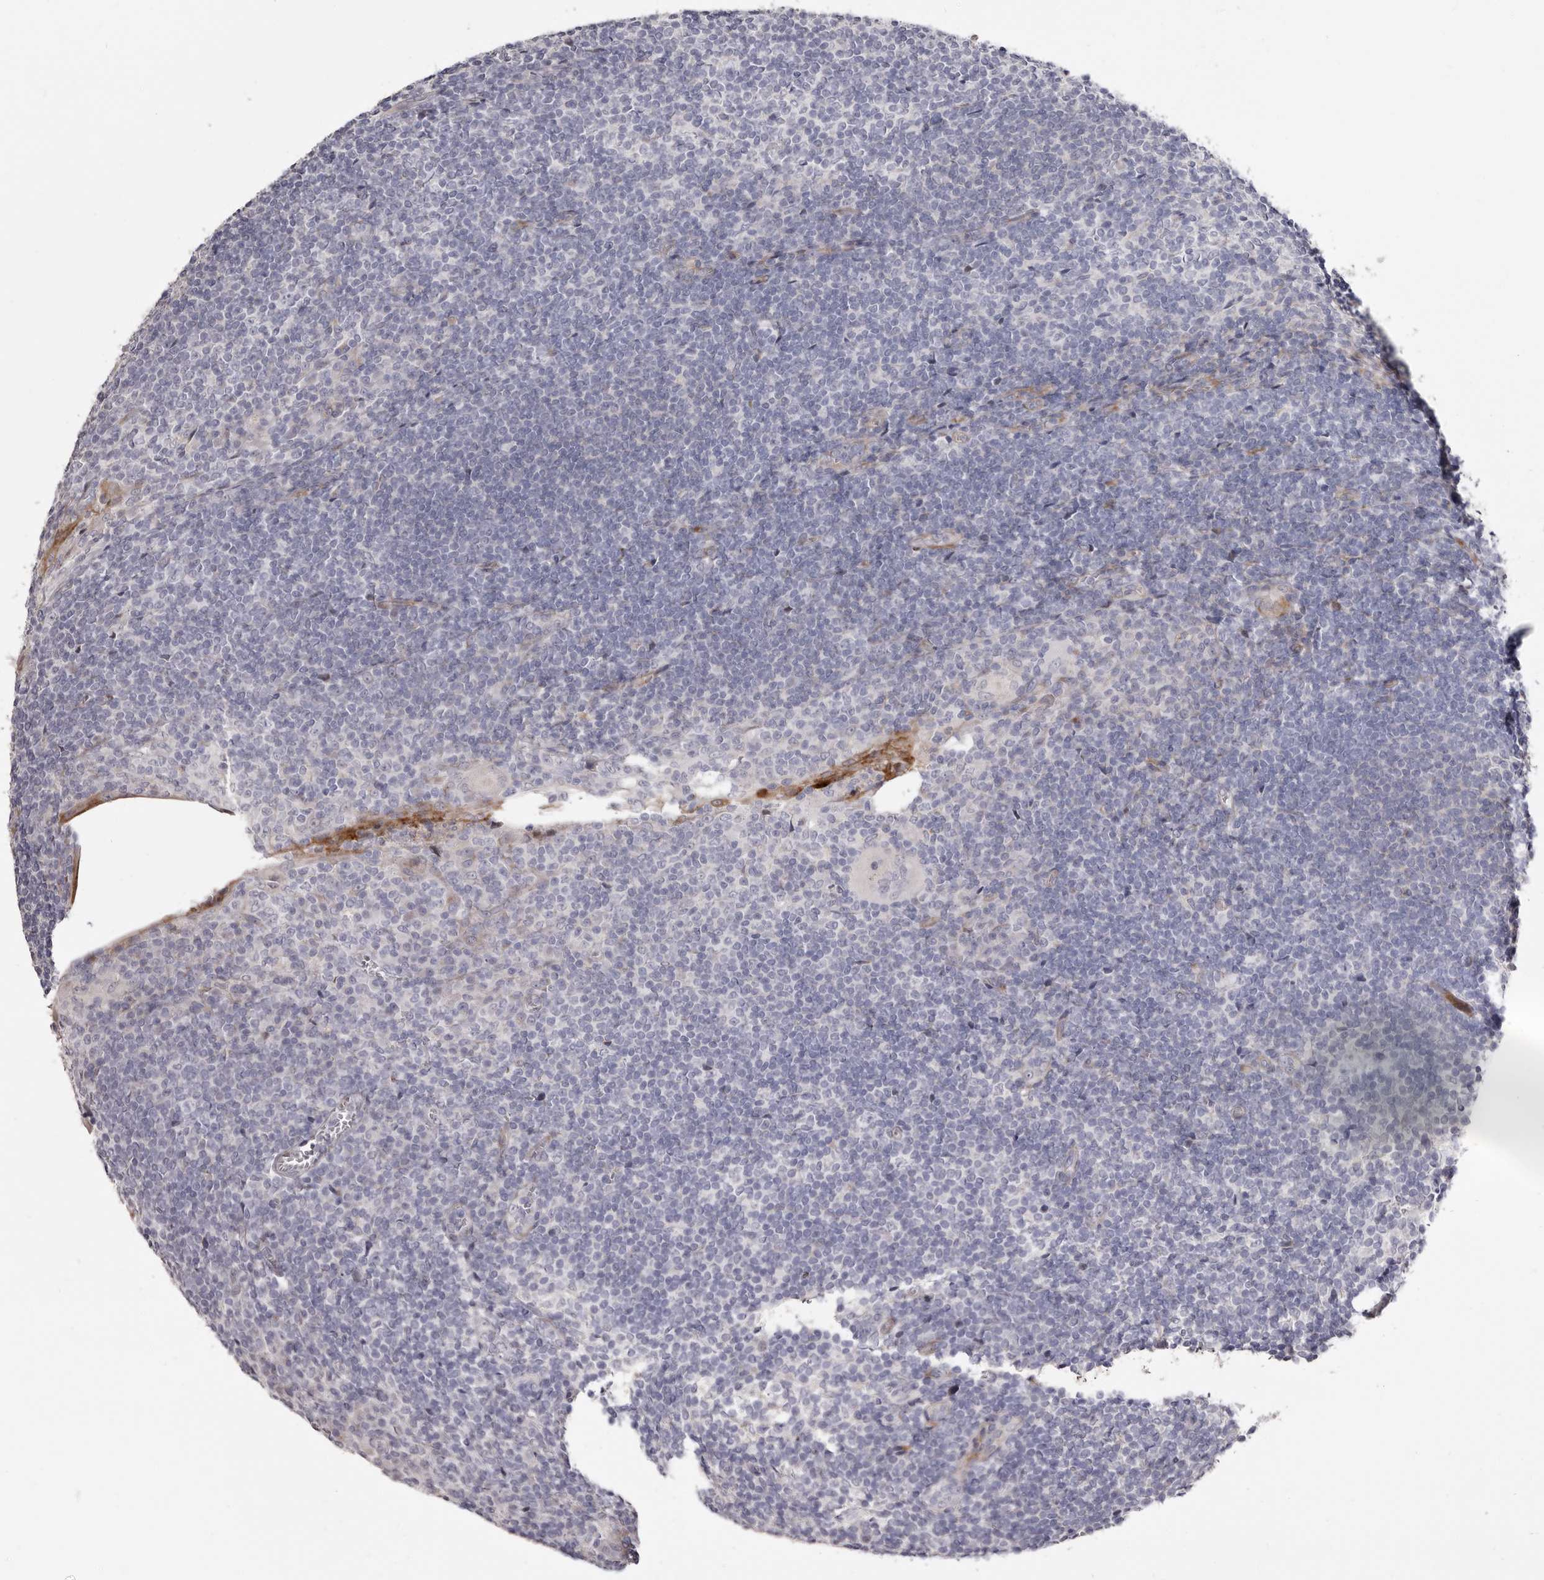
{"staining": {"intensity": "negative", "quantity": "none", "location": "none"}, "tissue": "tonsil", "cell_type": "Germinal center cells", "image_type": "normal", "snomed": [{"axis": "morphology", "description": "Normal tissue, NOS"}, {"axis": "topography", "description": "Tonsil"}], "caption": "Human tonsil stained for a protein using IHC reveals no positivity in germinal center cells.", "gene": "AIDA", "patient": {"sex": "male", "age": 37}}